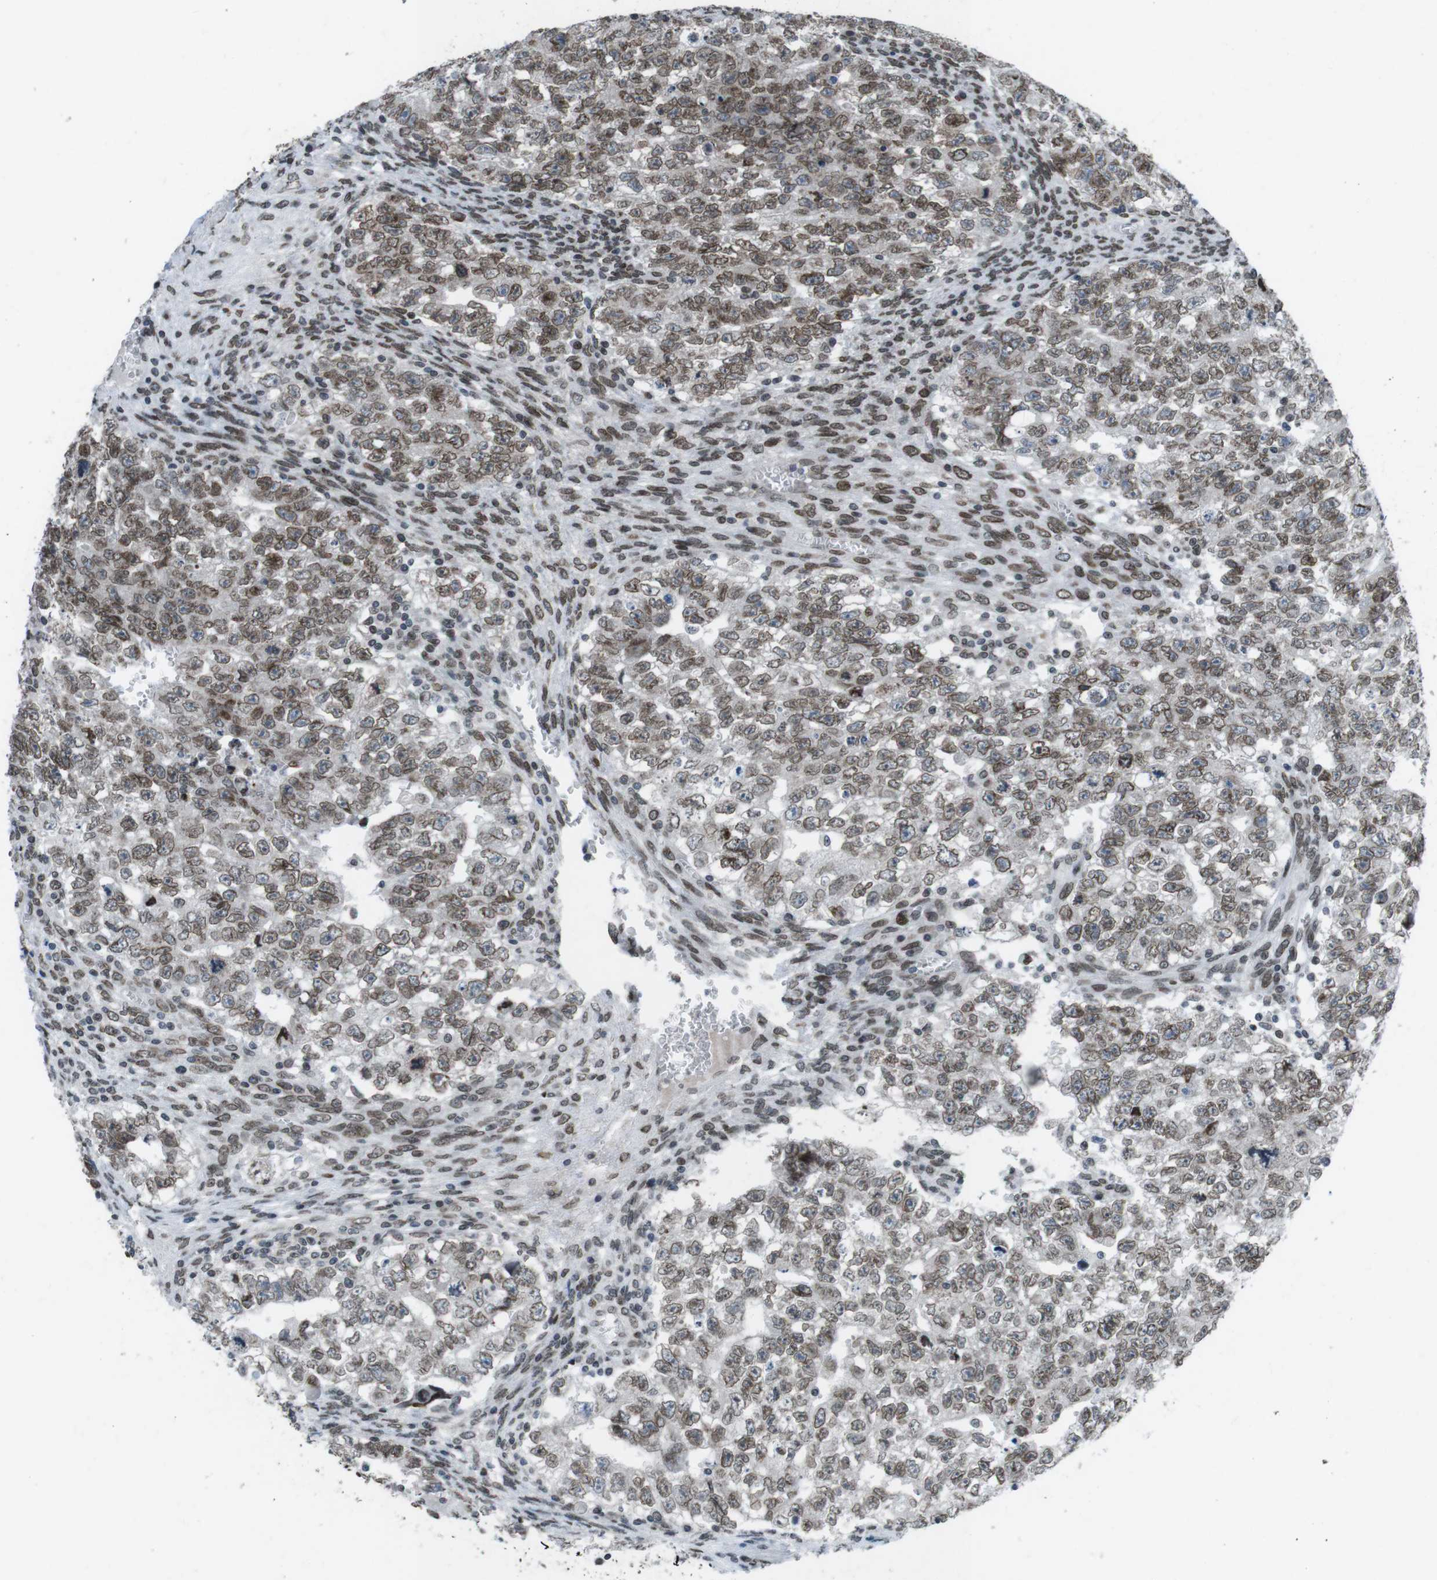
{"staining": {"intensity": "moderate", "quantity": ">75%", "location": "cytoplasmic/membranous,nuclear"}, "tissue": "testis cancer", "cell_type": "Tumor cells", "image_type": "cancer", "snomed": [{"axis": "morphology", "description": "Seminoma, NOS"}, {"axis": "morphology", "description": "Carcinoma, Embryonal, NOS"}, {"axis": "topography", "description": "Testis"}], "caption": "A medium amount of moderate cytoplasmic/membranous and nuclear positivity is appreciated in approximately >75% of tumor cells in testis cancer tissue. Nuclei are stained in blue.", "gene": "MAD1L1", "patient": {"sex": "male", "age": 38}}